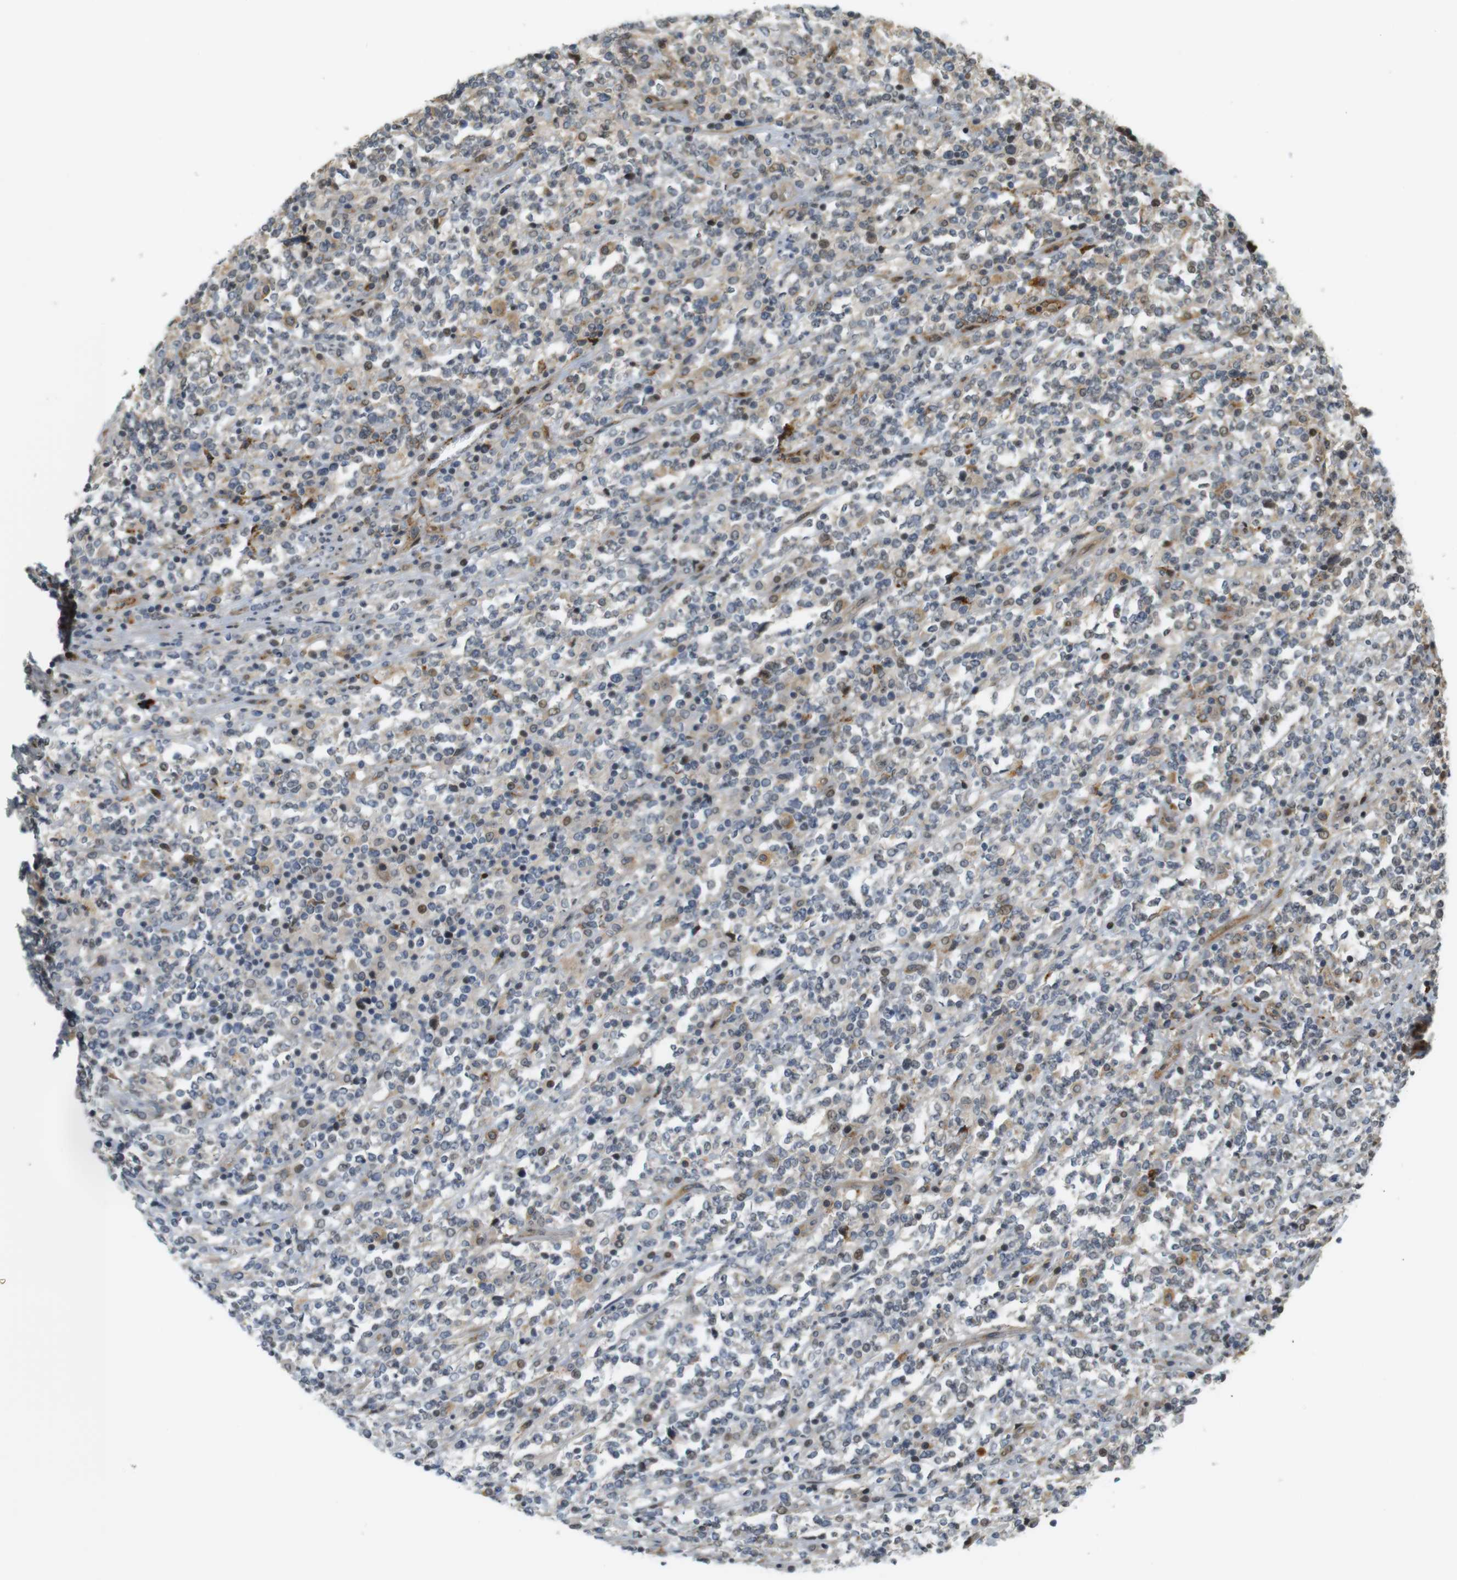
{"staining": {"intensity": "weak", "quantity": "<25%", "location": "cytoplasmic/membranous"}, "tissue": "lymphoma", "cell_type": "Tumor cells", "image_type": "cancer", "snomed": [{"axis": "morphology", "description": "Malignant lymphoma, non-Hodgkin's type, High grade"}, {"axis": "topography", "description": "Soft tissue"}], "caption": "The micrograph displays no staining of tumor cells in high-grade malignant lymphoma, non-Hodgkin's type. Nuclei are stained in blue.", "gene": "TSPAN9", "patient": {"sex": "male", "age": 18}}